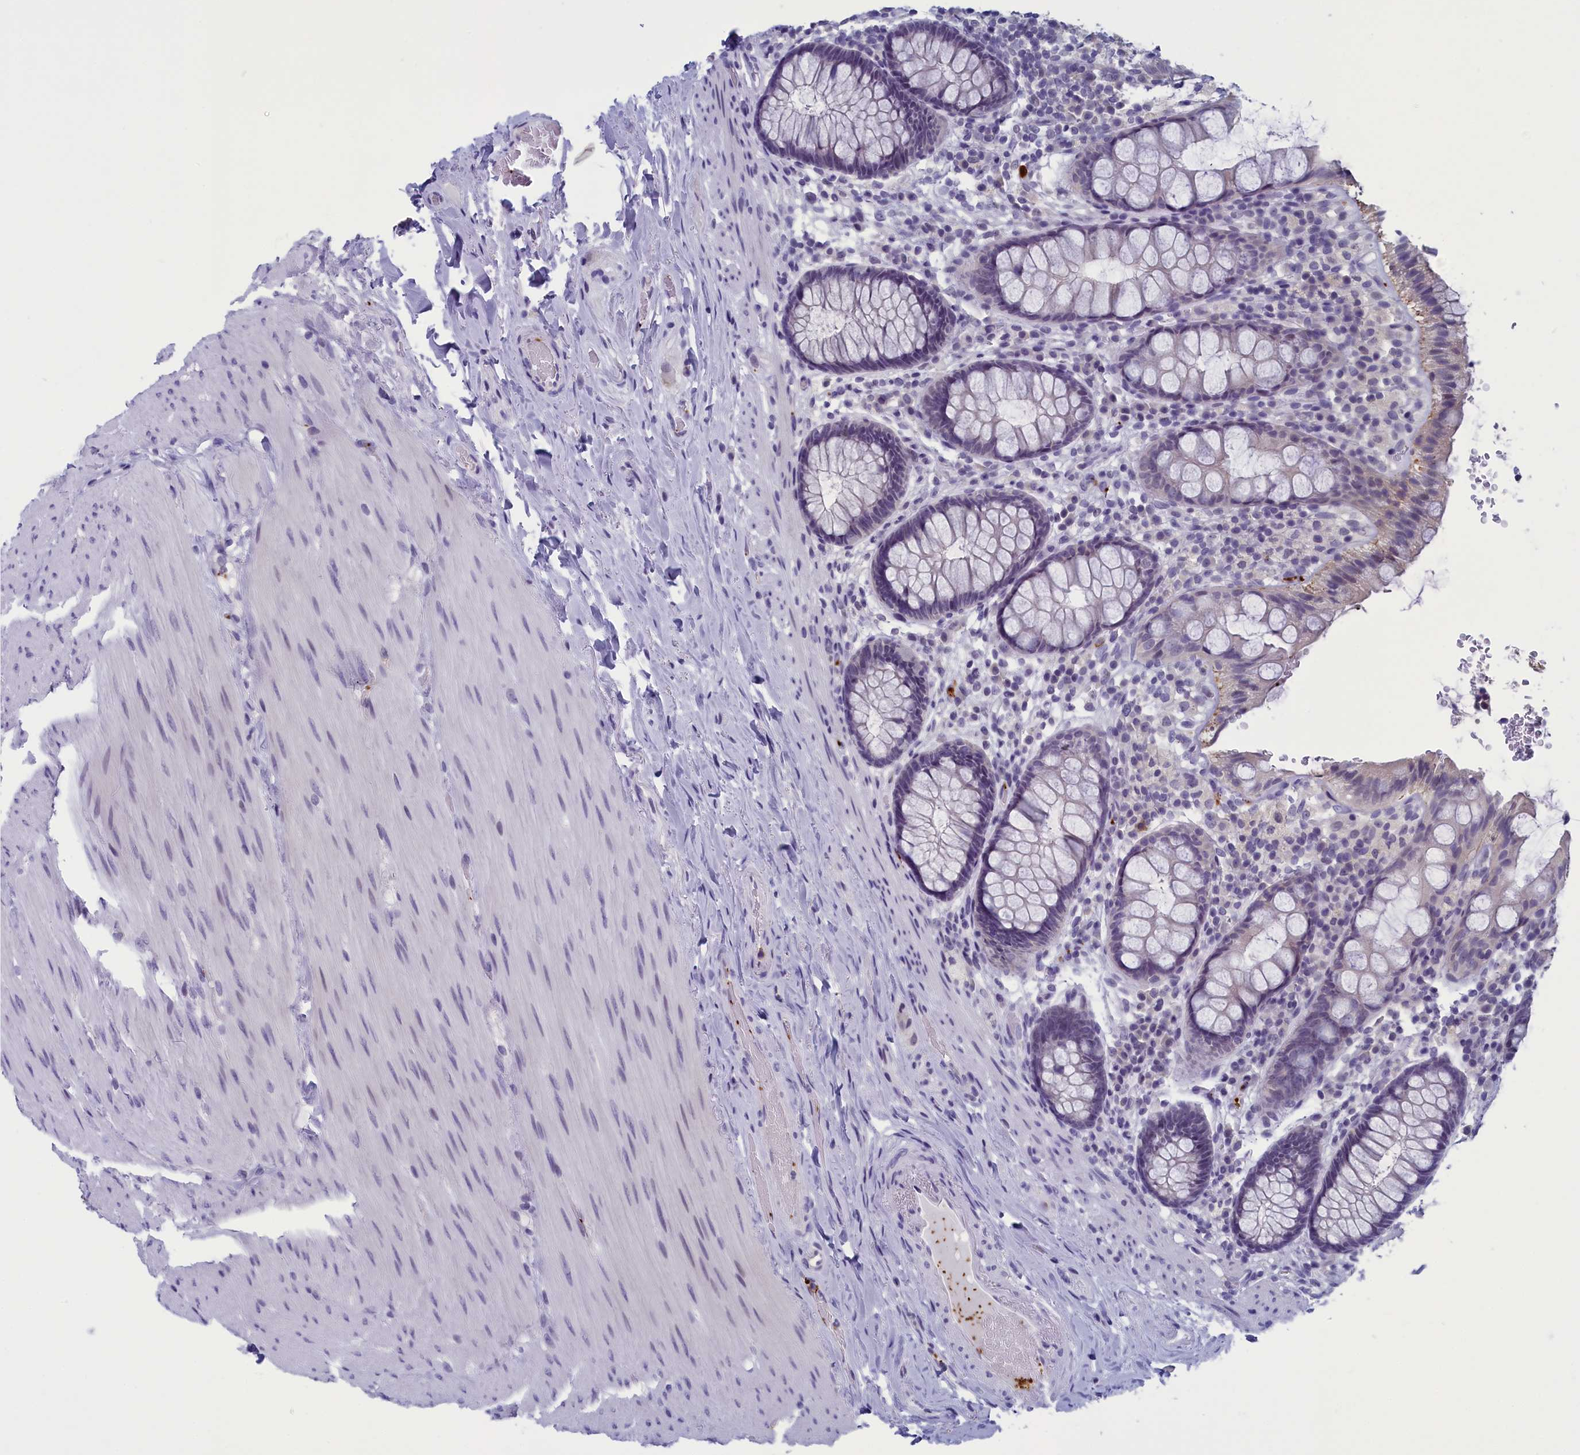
{"staining": {"intensity": "moderate", "quantity": "<25%", "location": "cytoplasmic/membranous"}, "tissue": "rectum", "cell_type": "Glandular cells", "image_type": "normal", "snomed": [{"axis": "morphology", "description": "Normal tissue, NOS"}, {"axis": "topography", "description": "Rectum"}], "caption": "Protein staining of normal rectum reveals moderate cytoplasmic/membranous positivity in about <25% of glandular cells.", "gene": "AIFM2", "patient": {"sex": "male", "age": 83}}